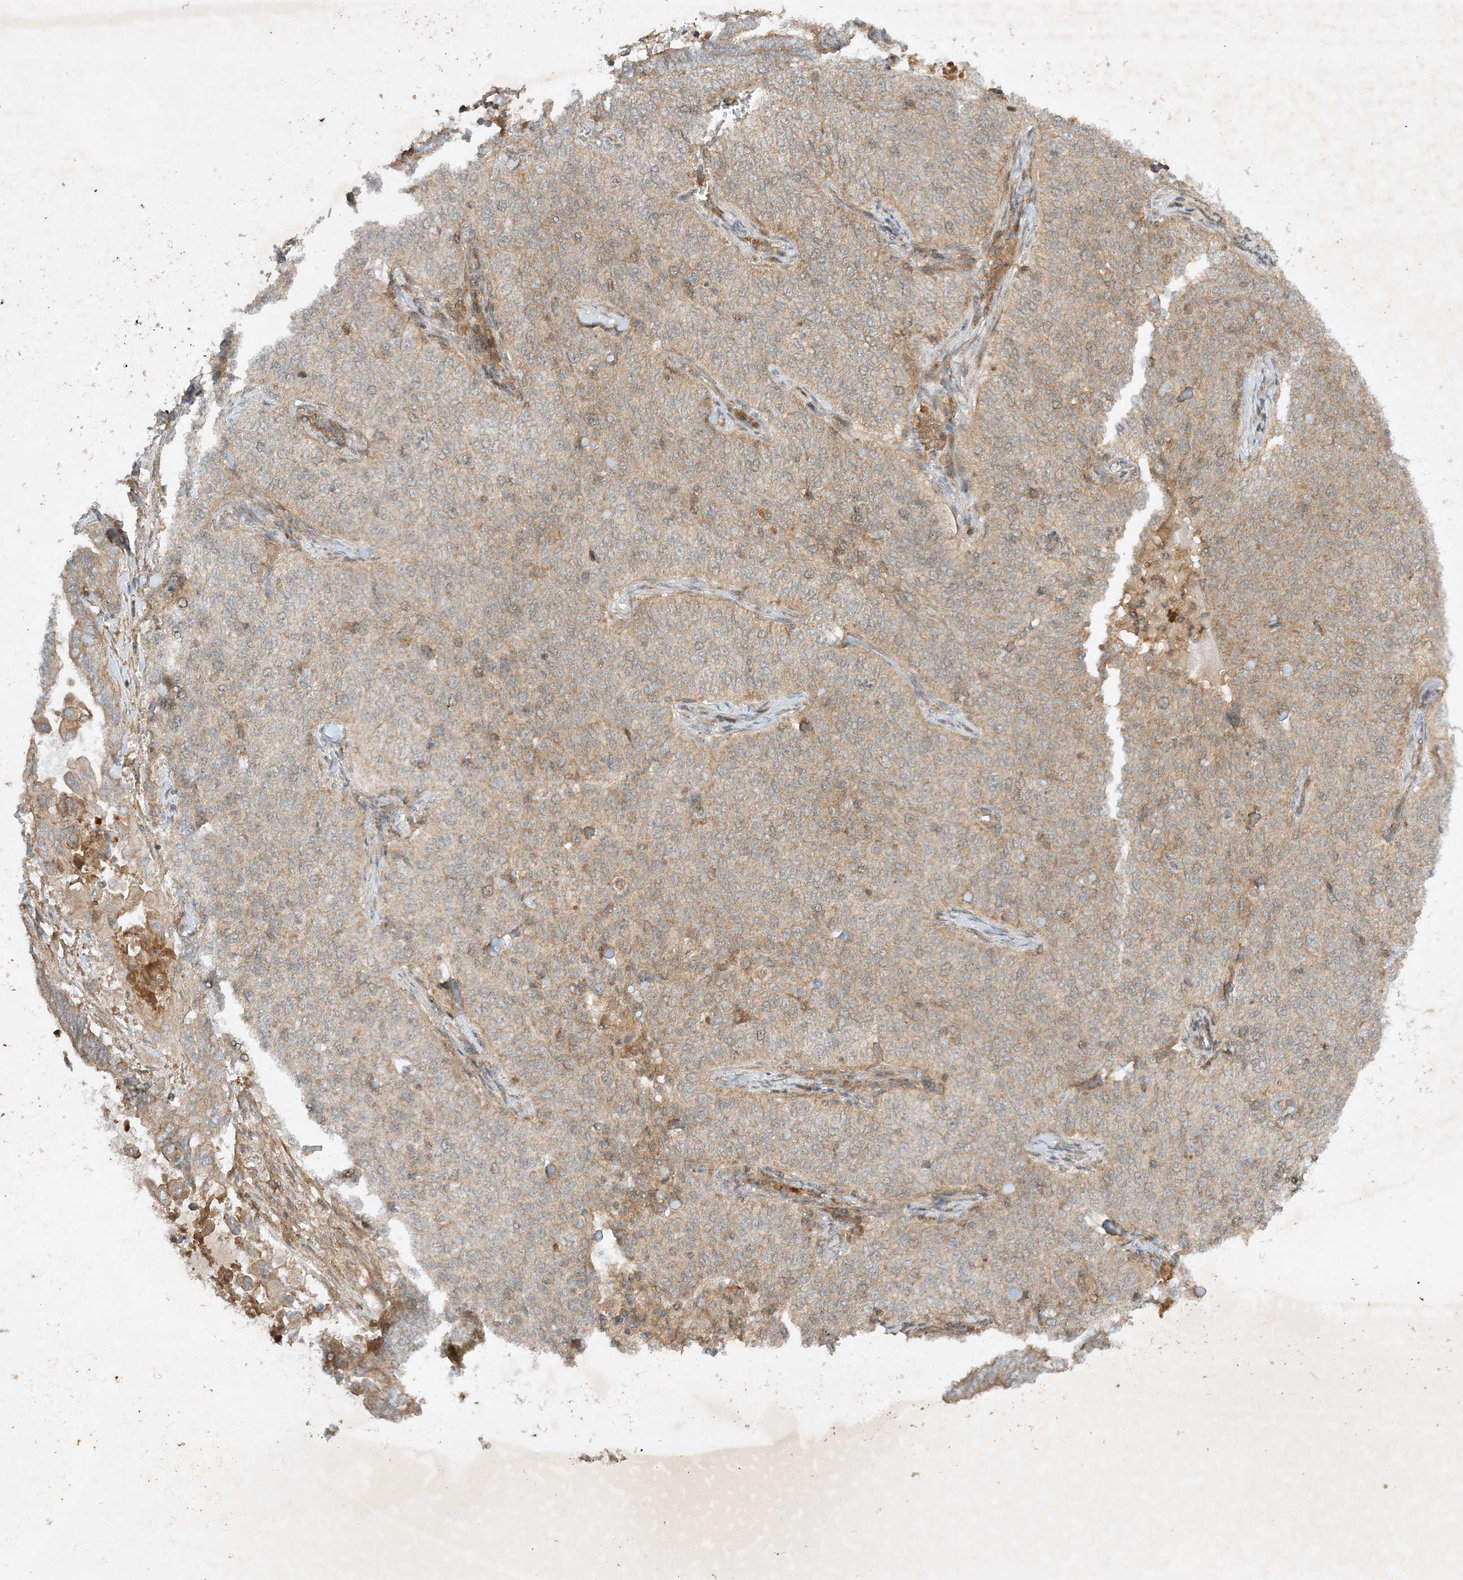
{"staining": {"intensity": "weak", "quantity": "<25%", "location": "cytoplasmic/membranous"}, "tissue": "cervical cancer", "cell_type": "Tumor cells", "image_type": "cancer", "snomed": [{"axis": "morphology", "description": "Squamous cell carcinoma, NOS"}, {"axis": "topography", "description": "Cervix"}], "caption": "The immunohistochemistry micrograph has no significant expression in tumor cells of cervical cancer (squamous cell carcinoma) tissue.", "gene": "XRN1", "patient": {"sex": "female", "age": 35}}